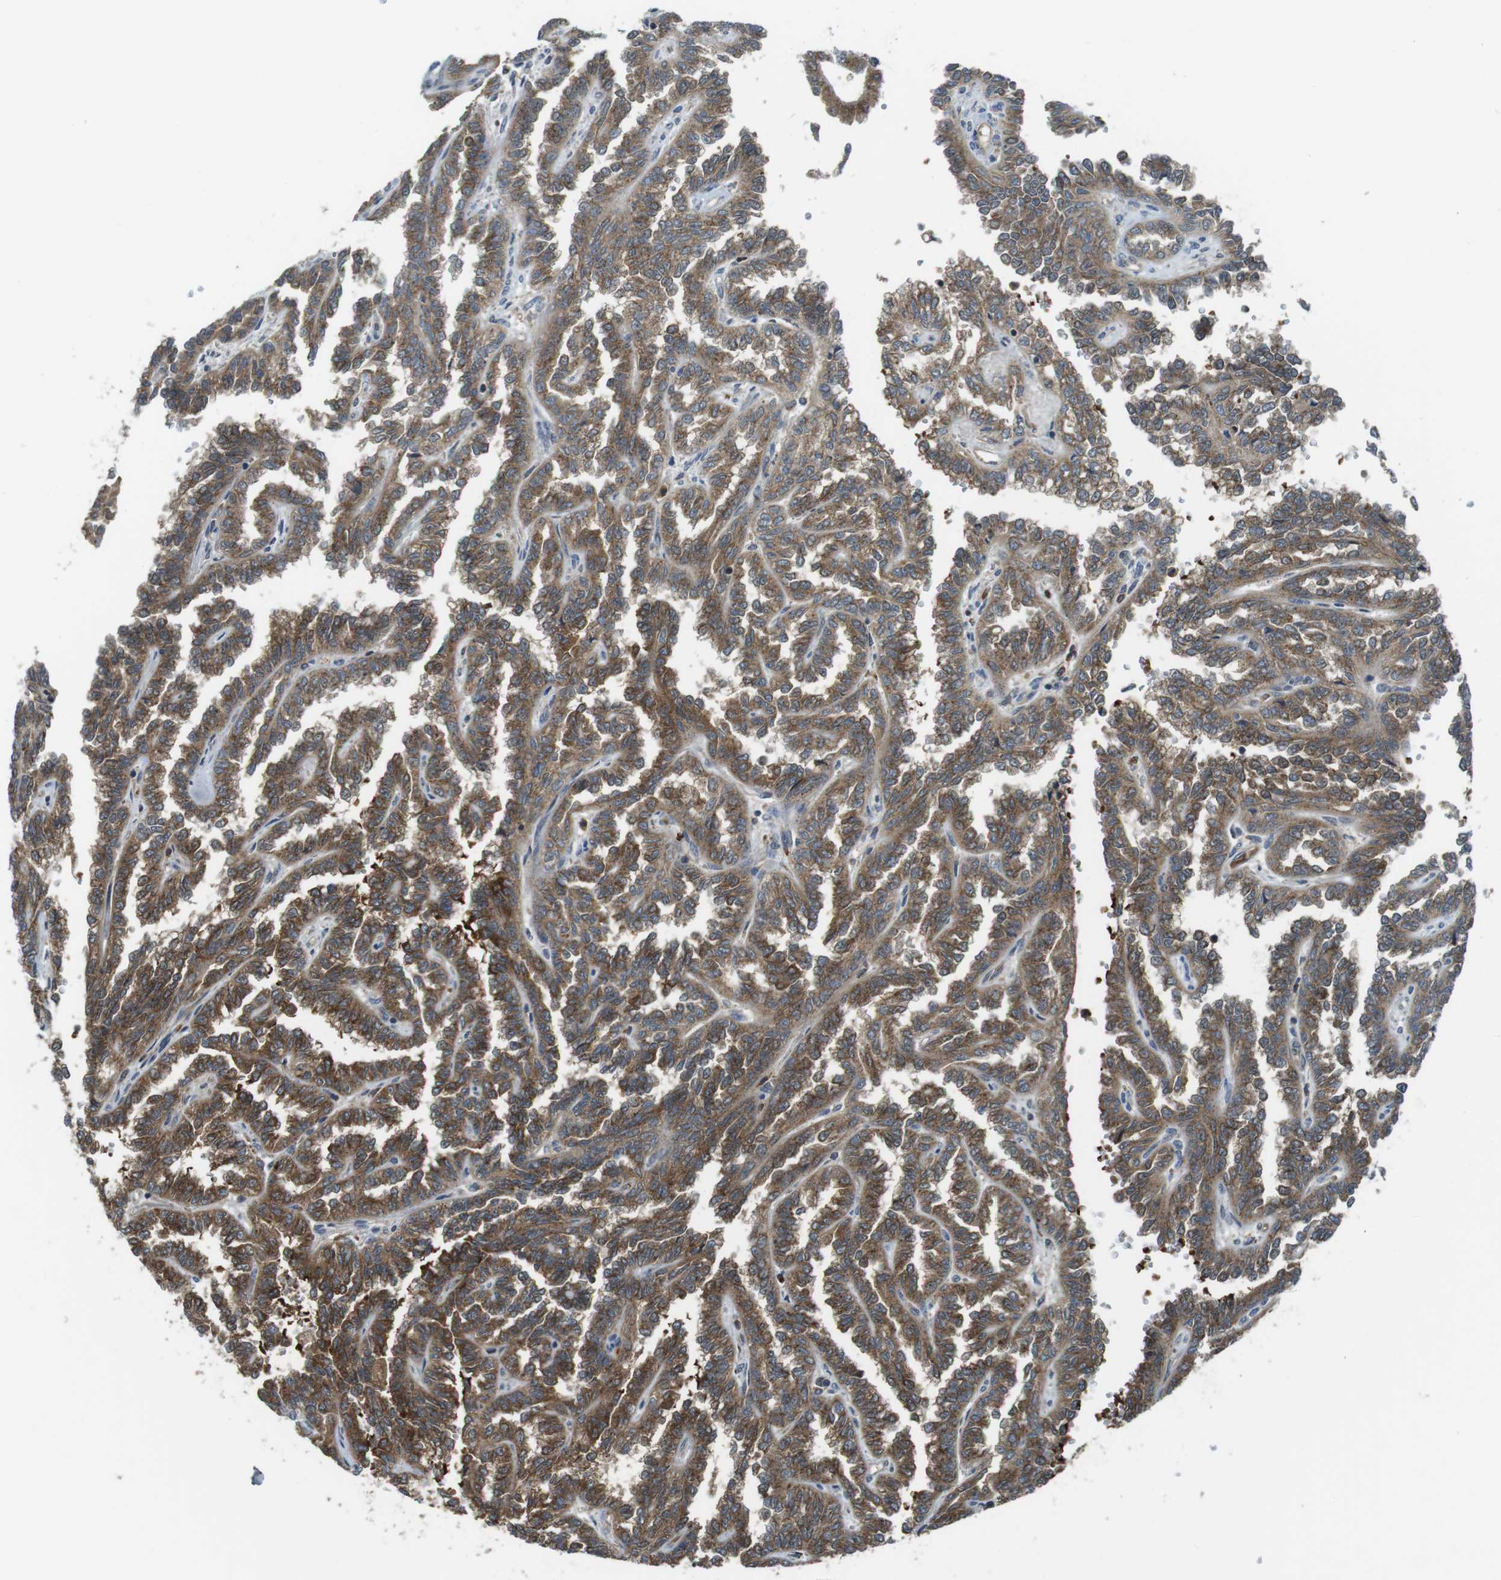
{"staining": {"intensity": "moderate", "quantity": ">75%", "location": "cytoplasmic/membranous"}, "tissue": "renal cancer", "cell_type": "Tumor cells", "image_type": "cancer", "snomed": [{"axis": "morphology", "description": "Inflammation, NOS"}, {"axis": "morphology", "description": "Adenocarcinoma, NOS"}, {"axis": "topography", "description": "Kidney"}], "caption": "Moderate cytoplasmic/membranous positivity is present in approximately >75% of tumor cells in renal adenocarcinoma.", "gene": "LRRC3B", "patient": {"sex": "male", "age": 68}}